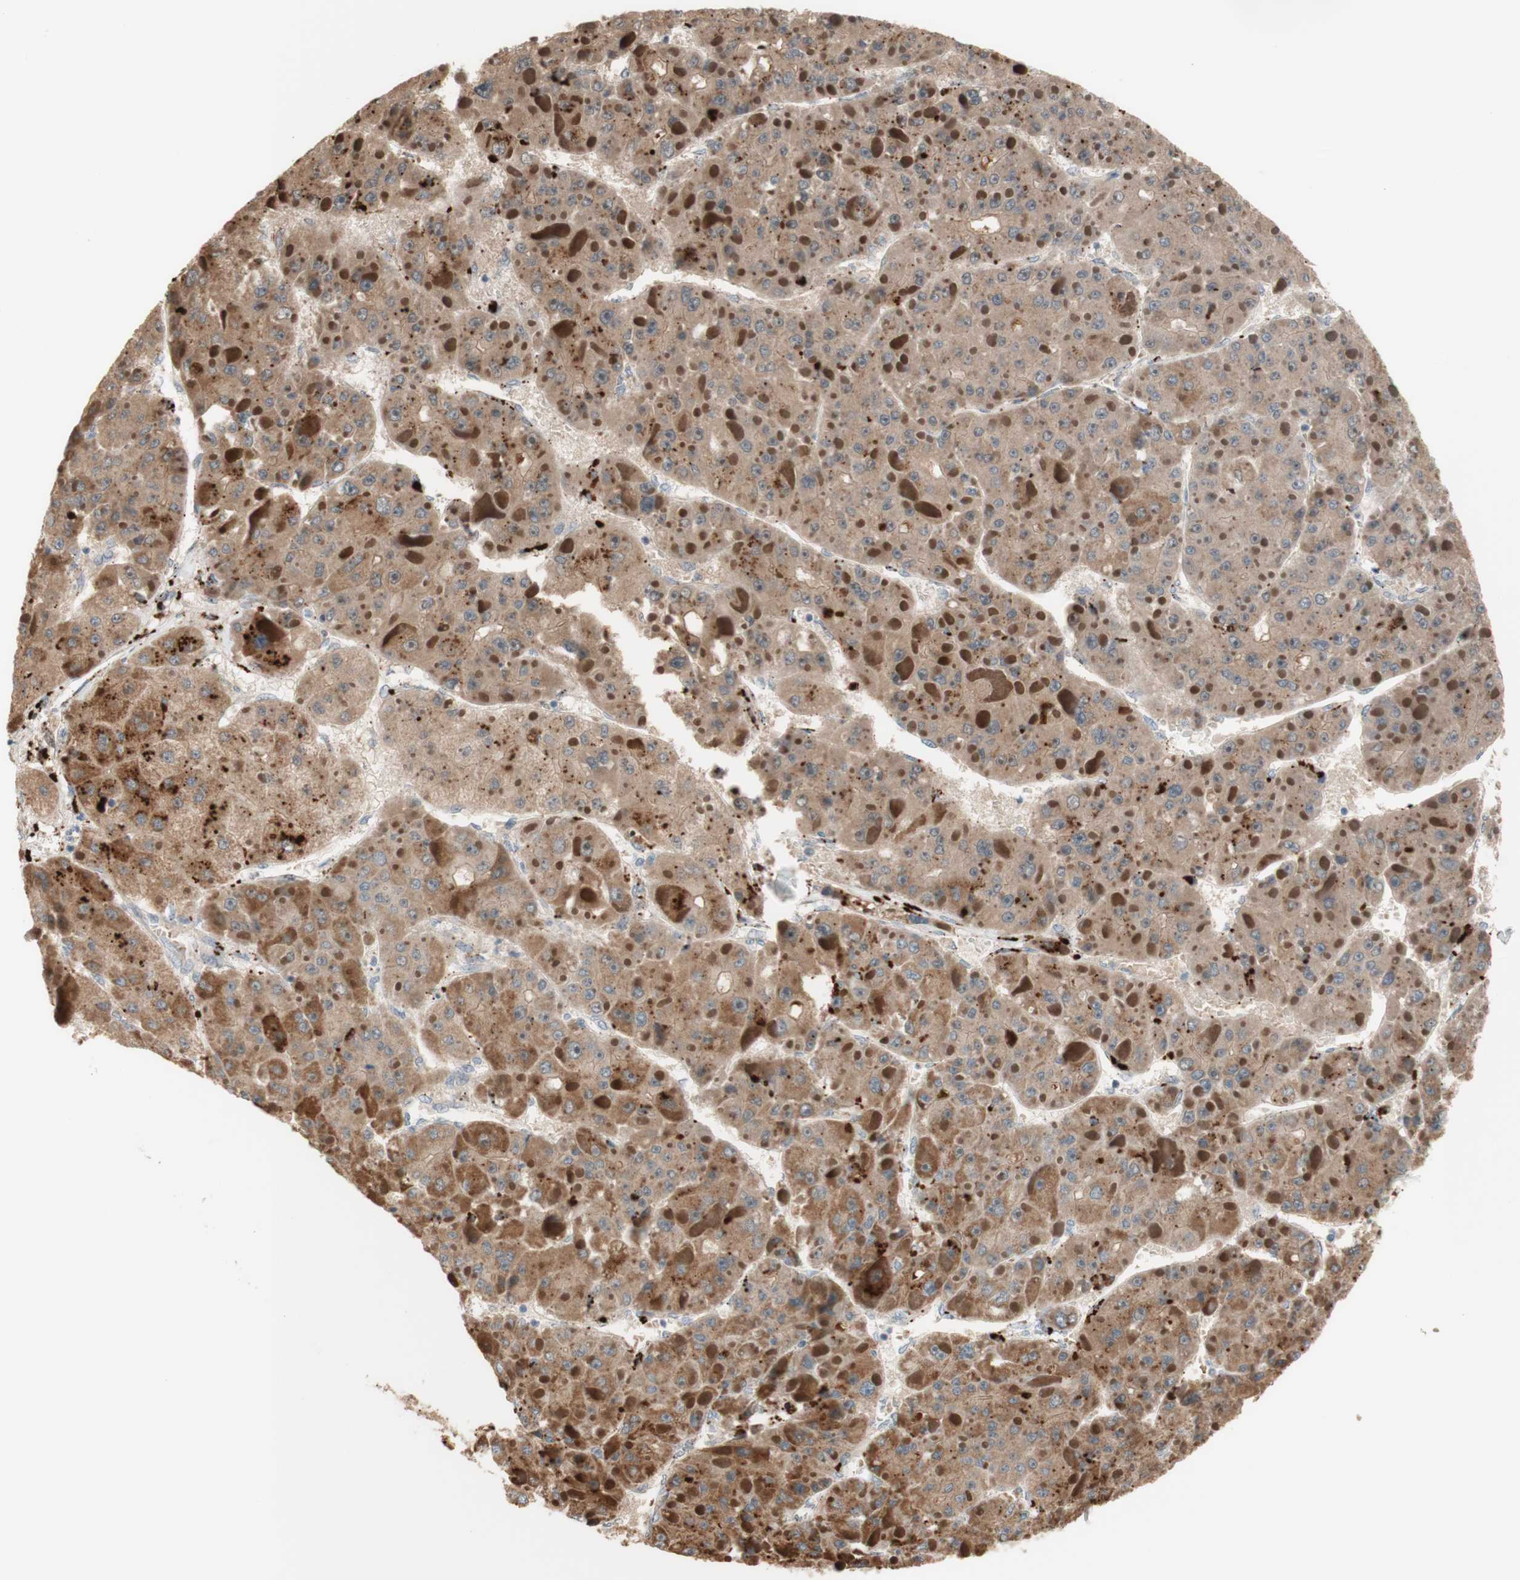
{"staining": {"intensity": "moderate", "quantity": ">75%", "location": "cytoplasmic/membranous"}, "tissue": "liver cancer", "cell_type": "Tumor cells", "image_type": "cancer", "snomed": [{"axis": "morphology", "description": "Carcinoma, Hepatocellular, NOS"}, {"axis": "topography", "description": "Liver"}], "caption": "DAB (3,3'-diaminobenzidine) immunohistochemical staining of liver hepatocellular carcinoma reveals moderate cytoplasmic/membranous protein staining in about >75% of tumor cells. The staining was performed using DAB, with brown indicating positive protein expression. Nuclei are stained blue with hematoxylin.", "gene": "PTPN21", "patient": {"sex": "female", "age": 73}}